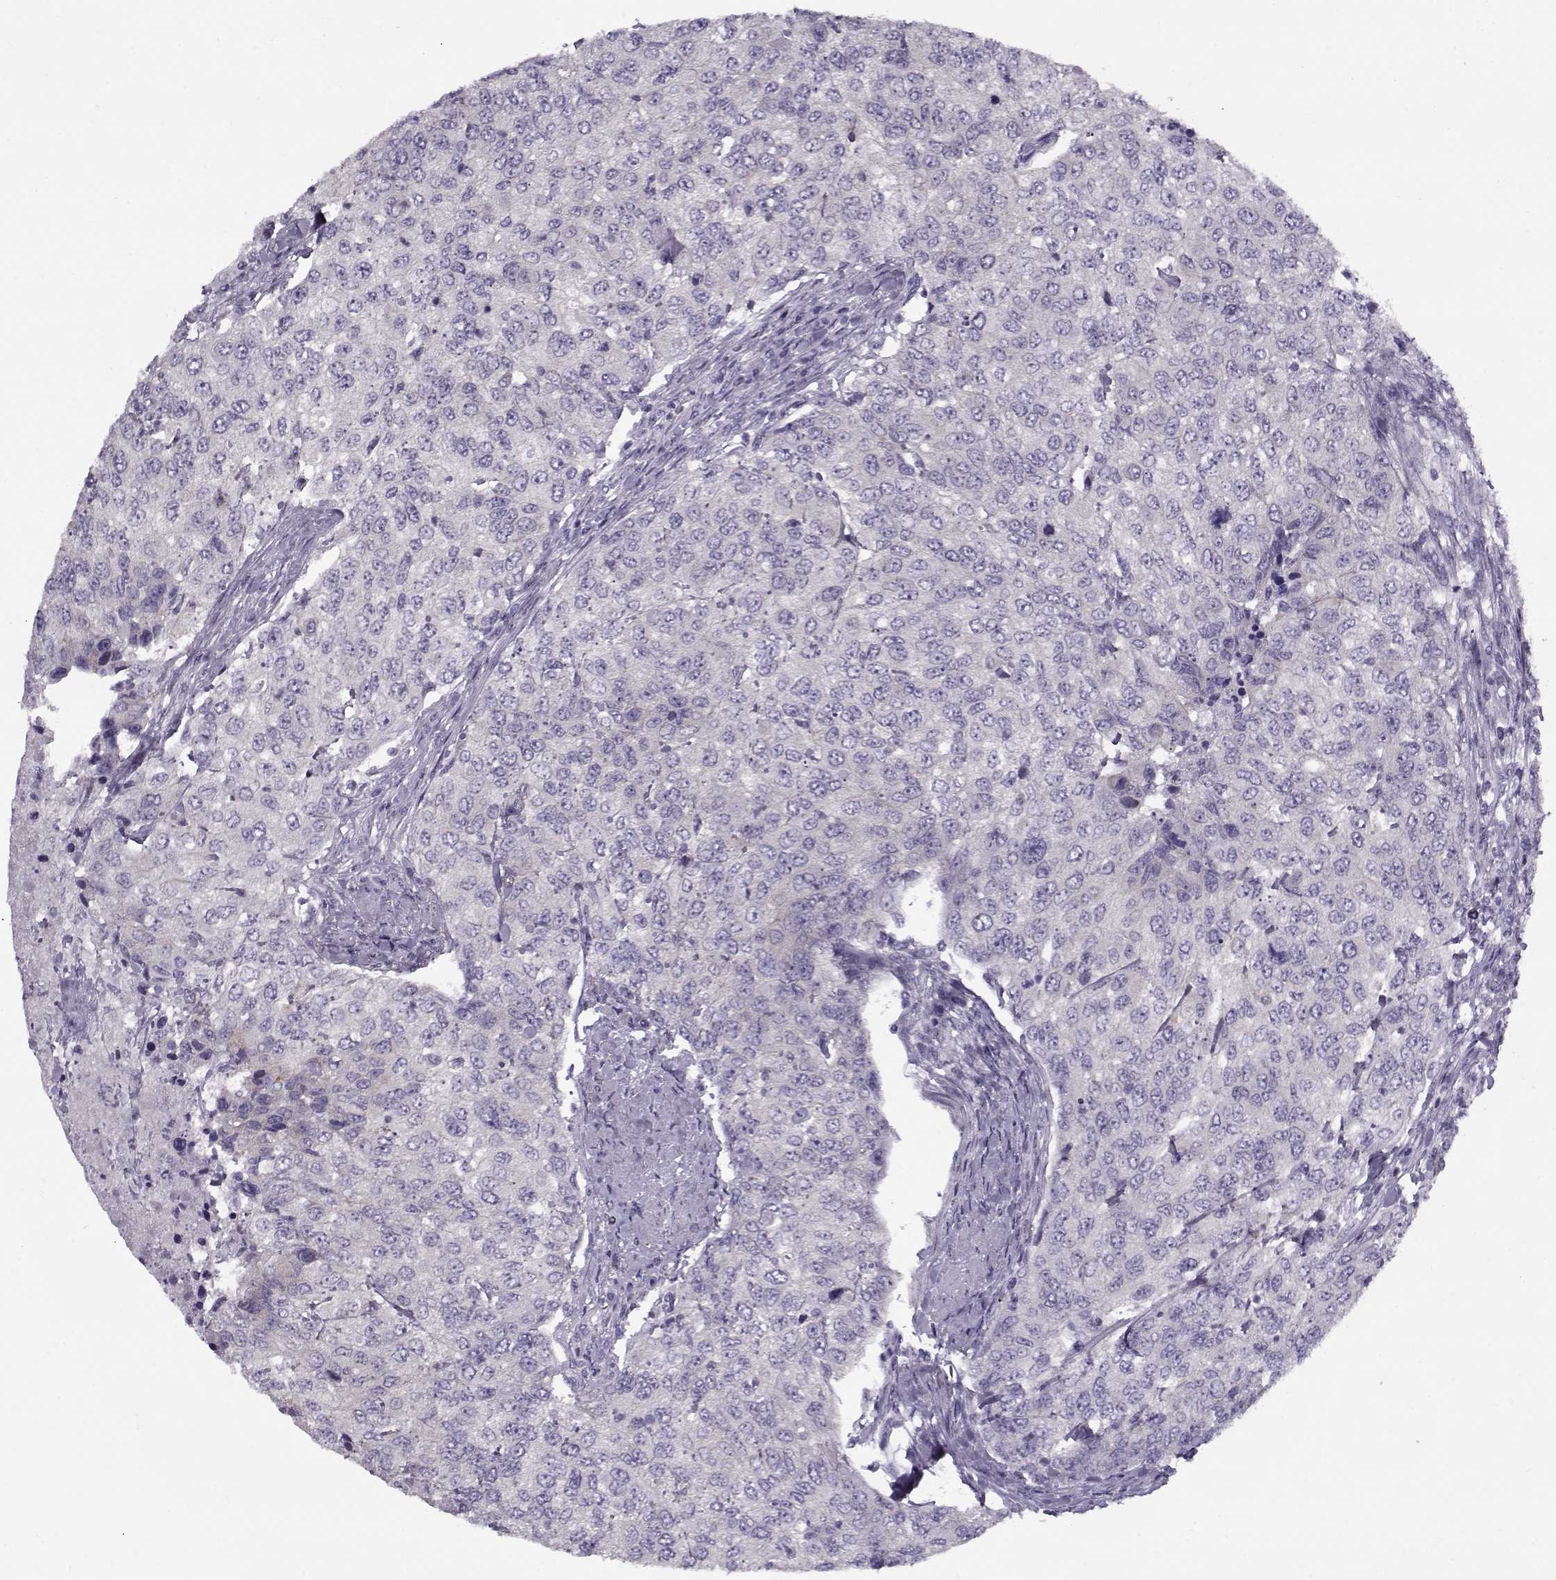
{"staining": {"intensity": "negative", "quantity": "none", "location": "none"}, "tissue": "urothelial cancer", "cell_type": "Tumor cells", "image_type": "cancer", "snomed": [{"axis": "morphology", "description": "Urothelial carcinoma, High grade"}, {"axis": "topography", "description": "Urinary bladder"}], "caption": "This is an immunohistochemistry (IHC) histopathology image of human urothelial carcinoma (high-grade). There is no positivity in tumor cells.", "gene": "PP2D1", "patient": {"sex": "female", "age": 78}}